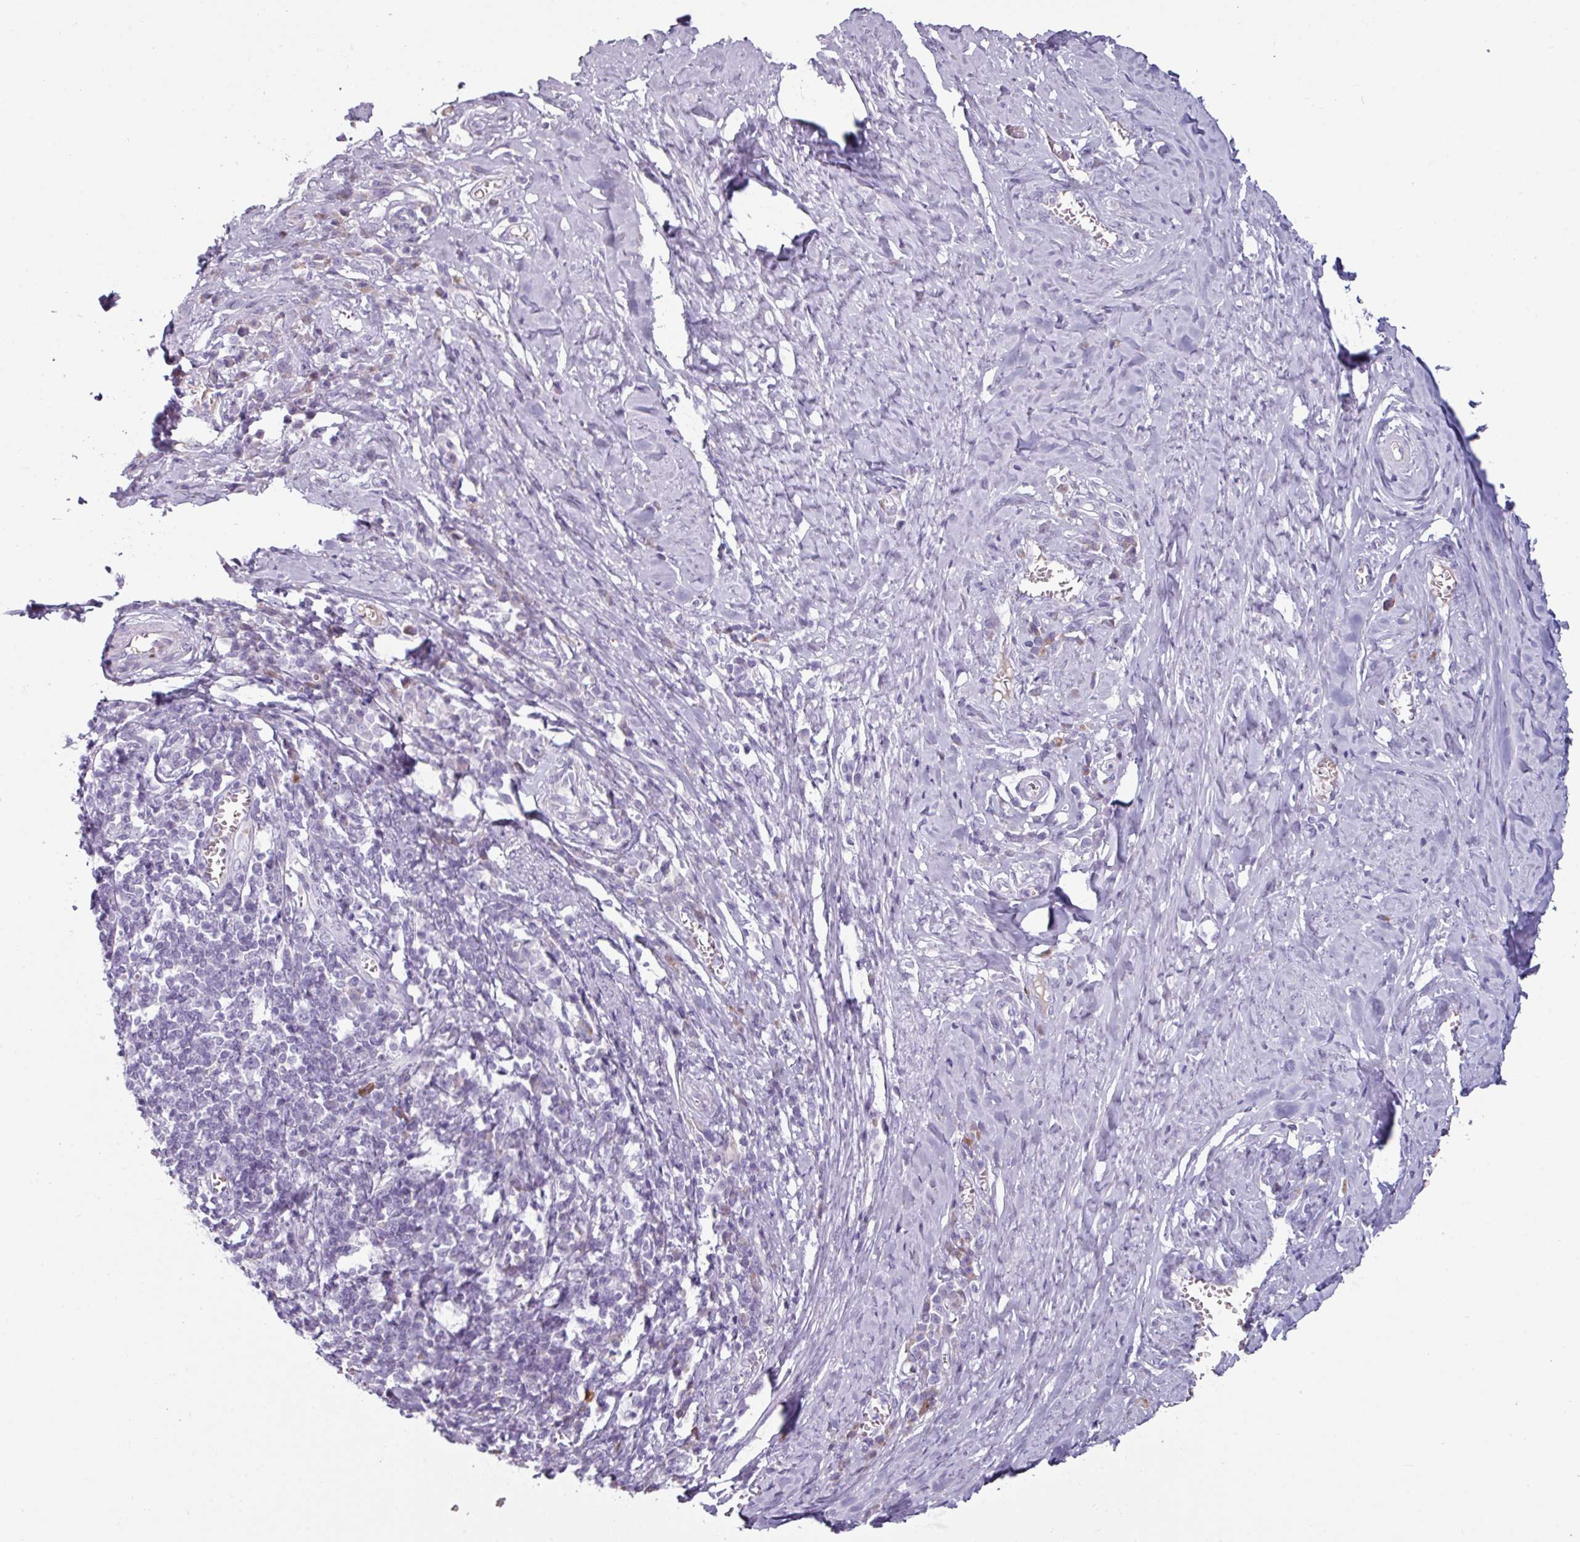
{"staining": {"intensity": "negative", "quantity": "none", "location": "none"}, "tissue": "cervical cancer", "cell_type": "Tumor cells", "image_type": "cancer", "snomed": [{"axis": "morphology", "description": "Squamous cell carcinoma, NOS"}, {"axis": "topography", "description": "Cervix"}], "caption": "The image exhibits no significant expression in tumor cells of cervical cancer.", "gene": "CLCA1", "patient": {"sex": "female", "age": 46}}